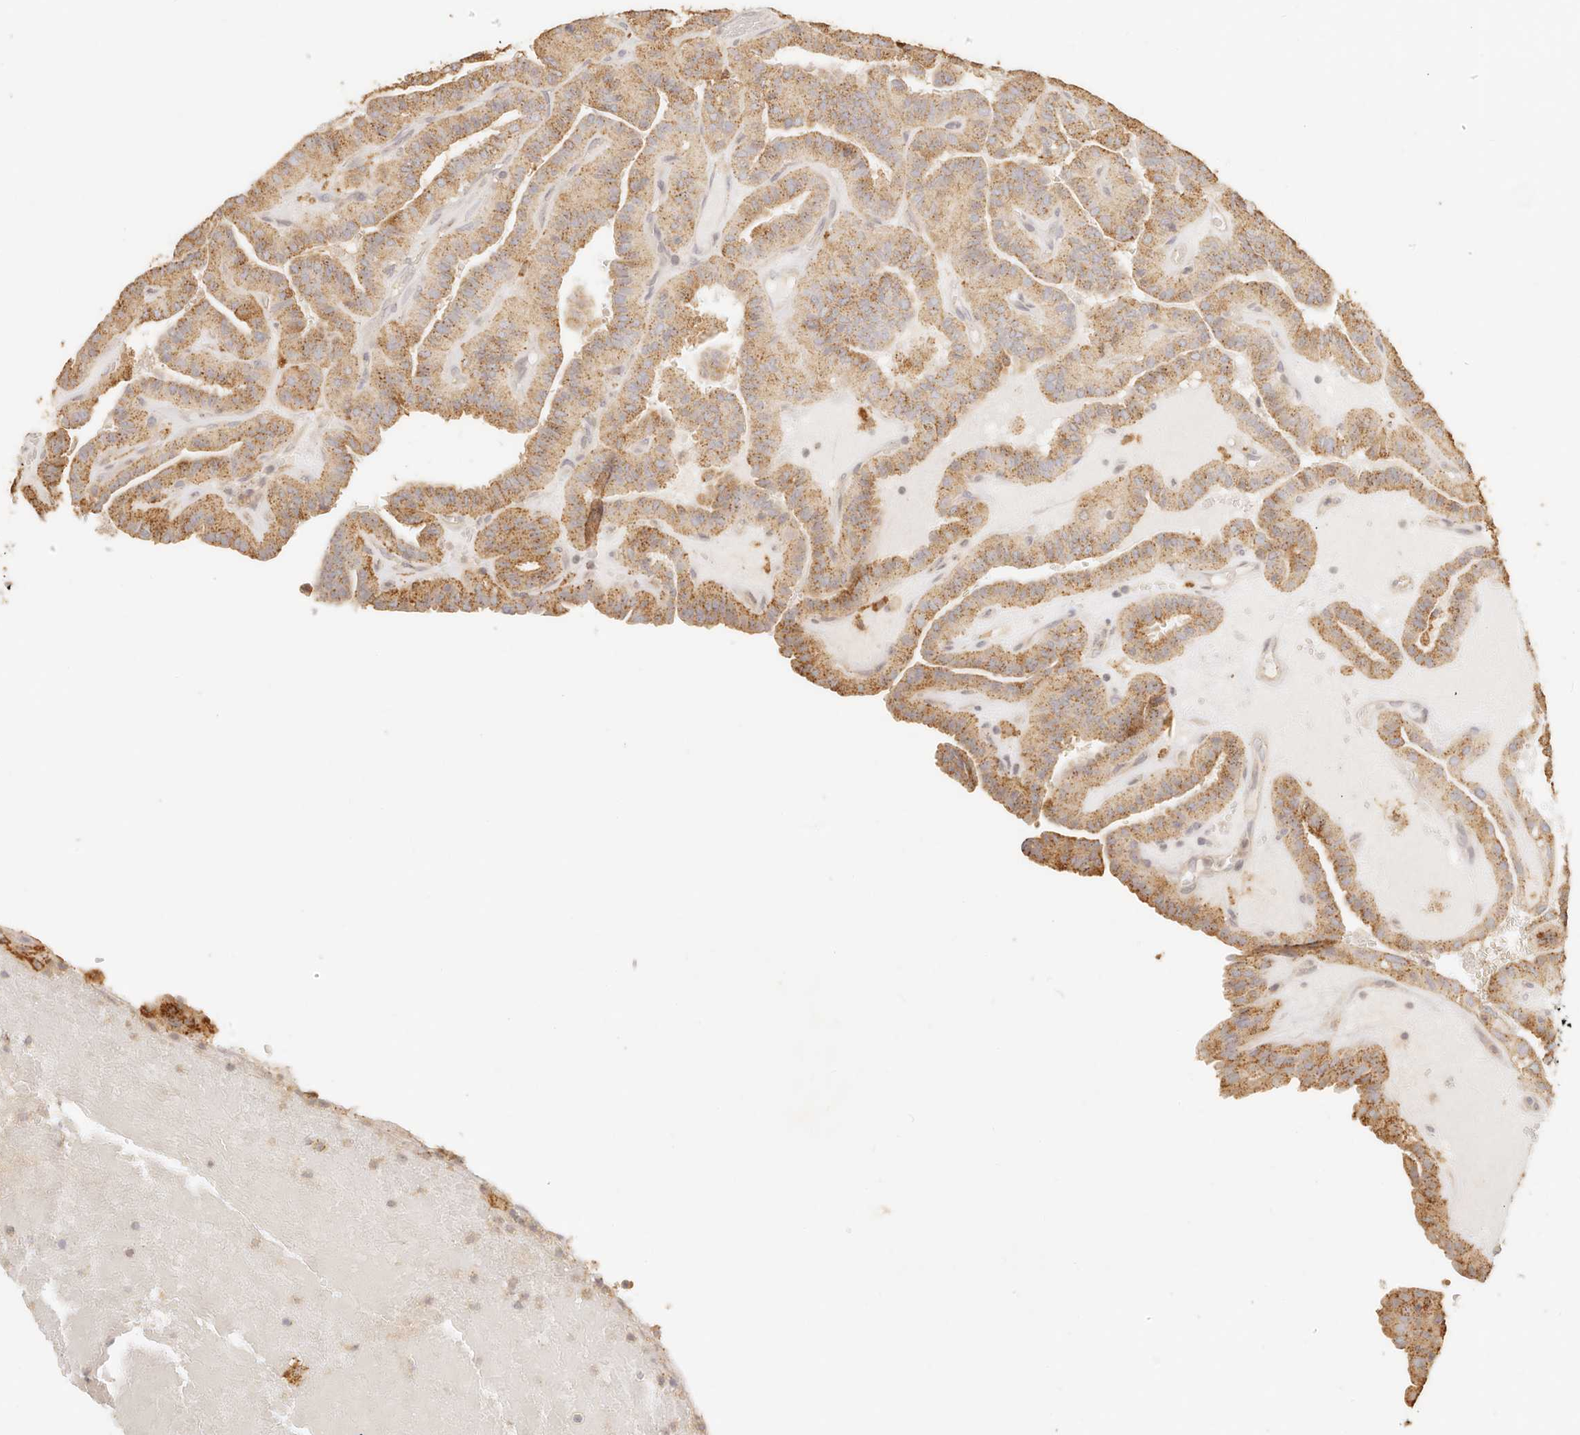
{"staining": {"intensity": "moderate", "quantity": ">75%", "location": "cytoplasmic/membranous"}, "tissue": "thyroid cancer", "cell_type": "Tumor cells", "image_type": "cancer", "snomed": [{"axis": "morphology", "description": "Papillary adenocarcinoma, NOS"}, {"axis": "topography", "description": "Thyroid gland"}], "caption": "There is medium levels of moderate cytoplasmic/membranous staining in tumor cells of thyroid papillary adenocarcinoma, as demonstrated by immunohistochemical staining (brown color).", "gene": "CNMD", "patient": {"sex": "male", "age": 77}}